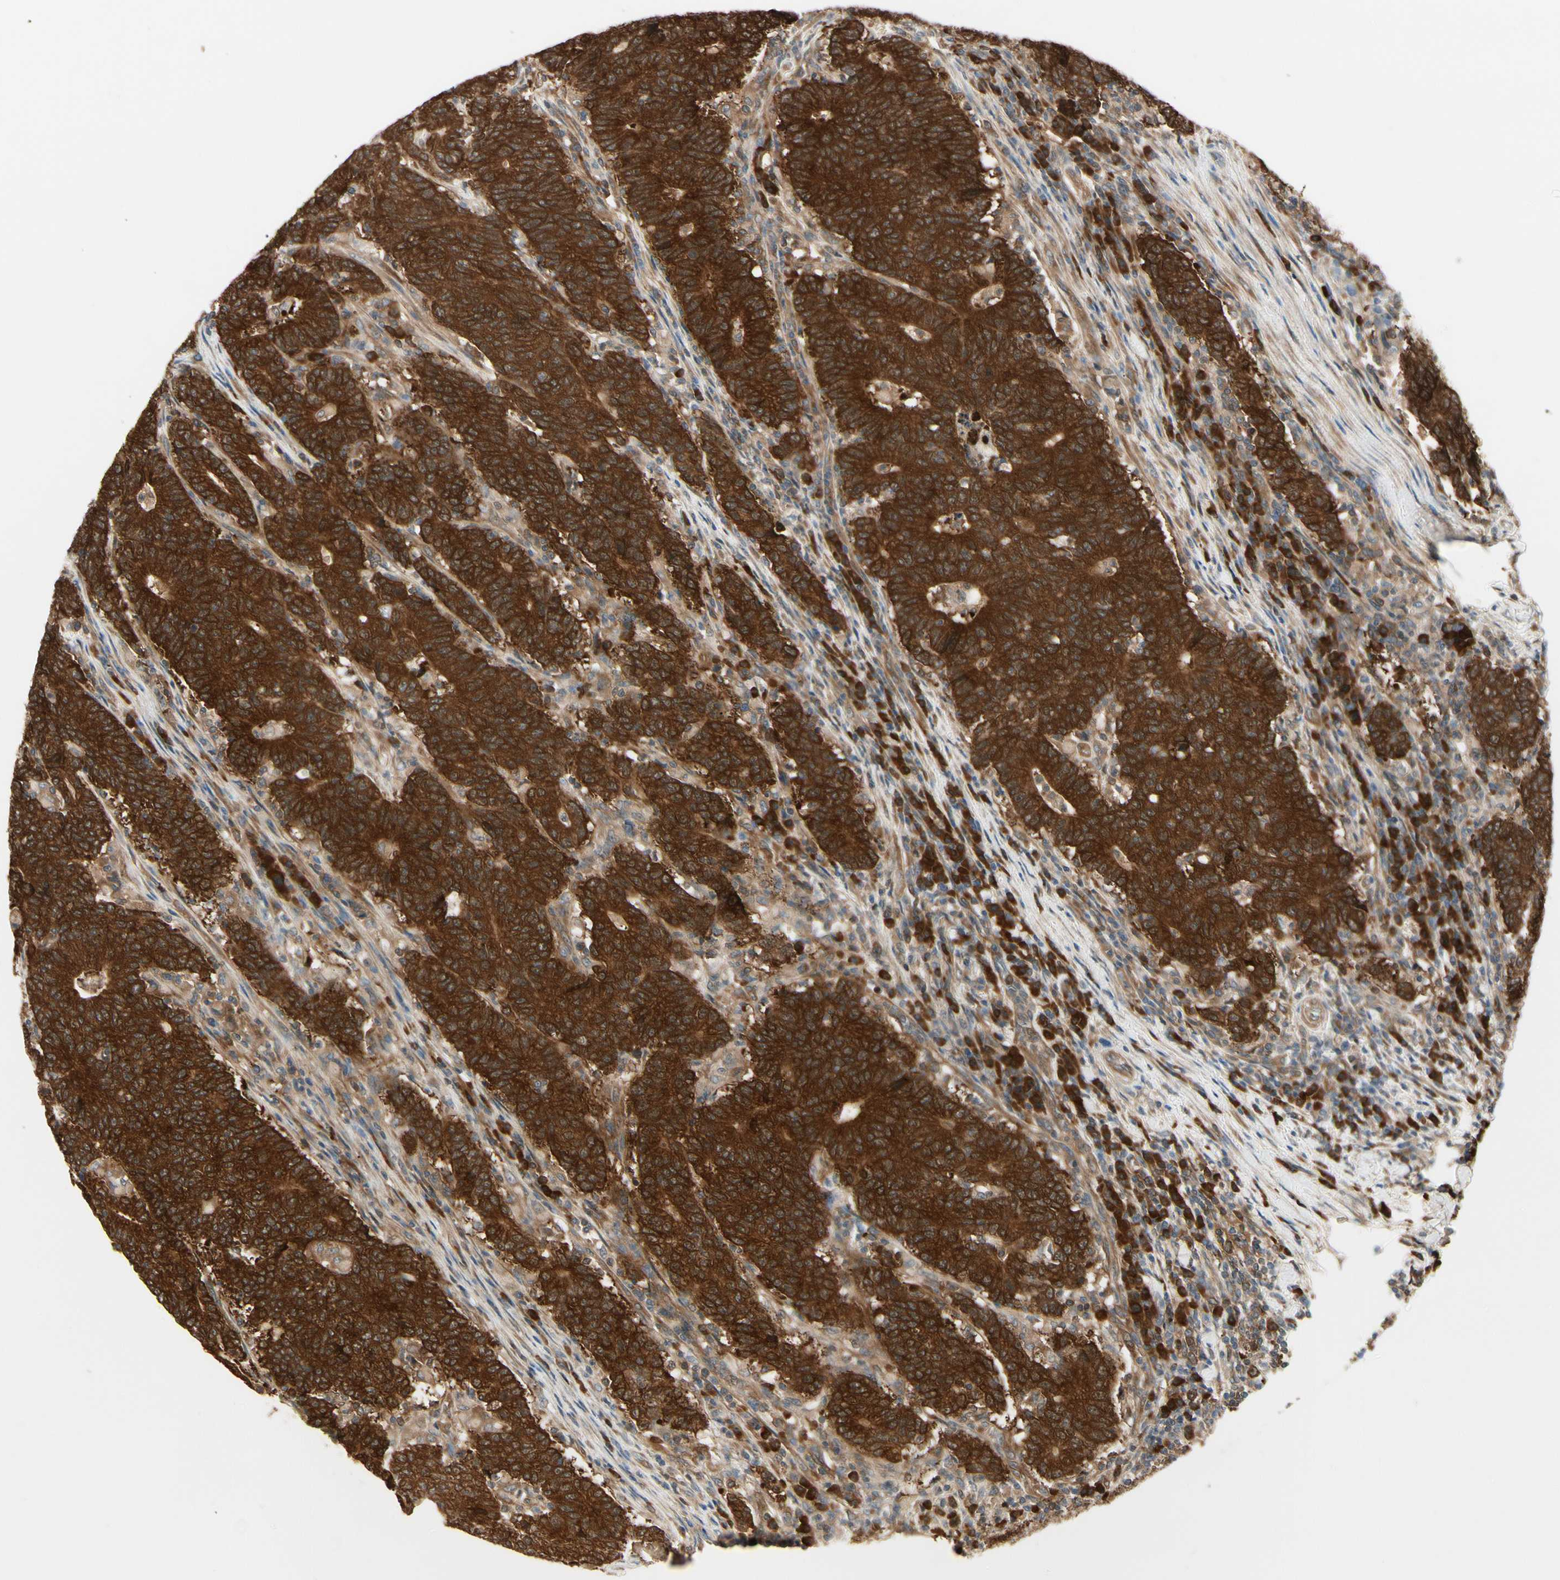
{"staining": {"intensity": "strong", "quantity": ">75%", "location": "cytoplasmic/membranous"}, "tissue": "colorectal cancer", "cell_type": "Tumor cells", "image_type": "cancer", "snomed": [{"axis": "morphology", "description": "Normal tissue, NOS"}, {"axis": "morphology", "description": "Adenocarcinoma, NOS"}, {"axis": "topography", "description": "Colon"}], "caption": "Immunohistochemistry (IHC) of human adenocarcinoma (colorectal) displays high levels of strong cytoplasmic/membranous positivity in about >75% of tumor cells. (IHC, brightfield microscopy, high magnification).", "gene": "NME1-NME2", "patient": {"sex": "female", "age": 75}}